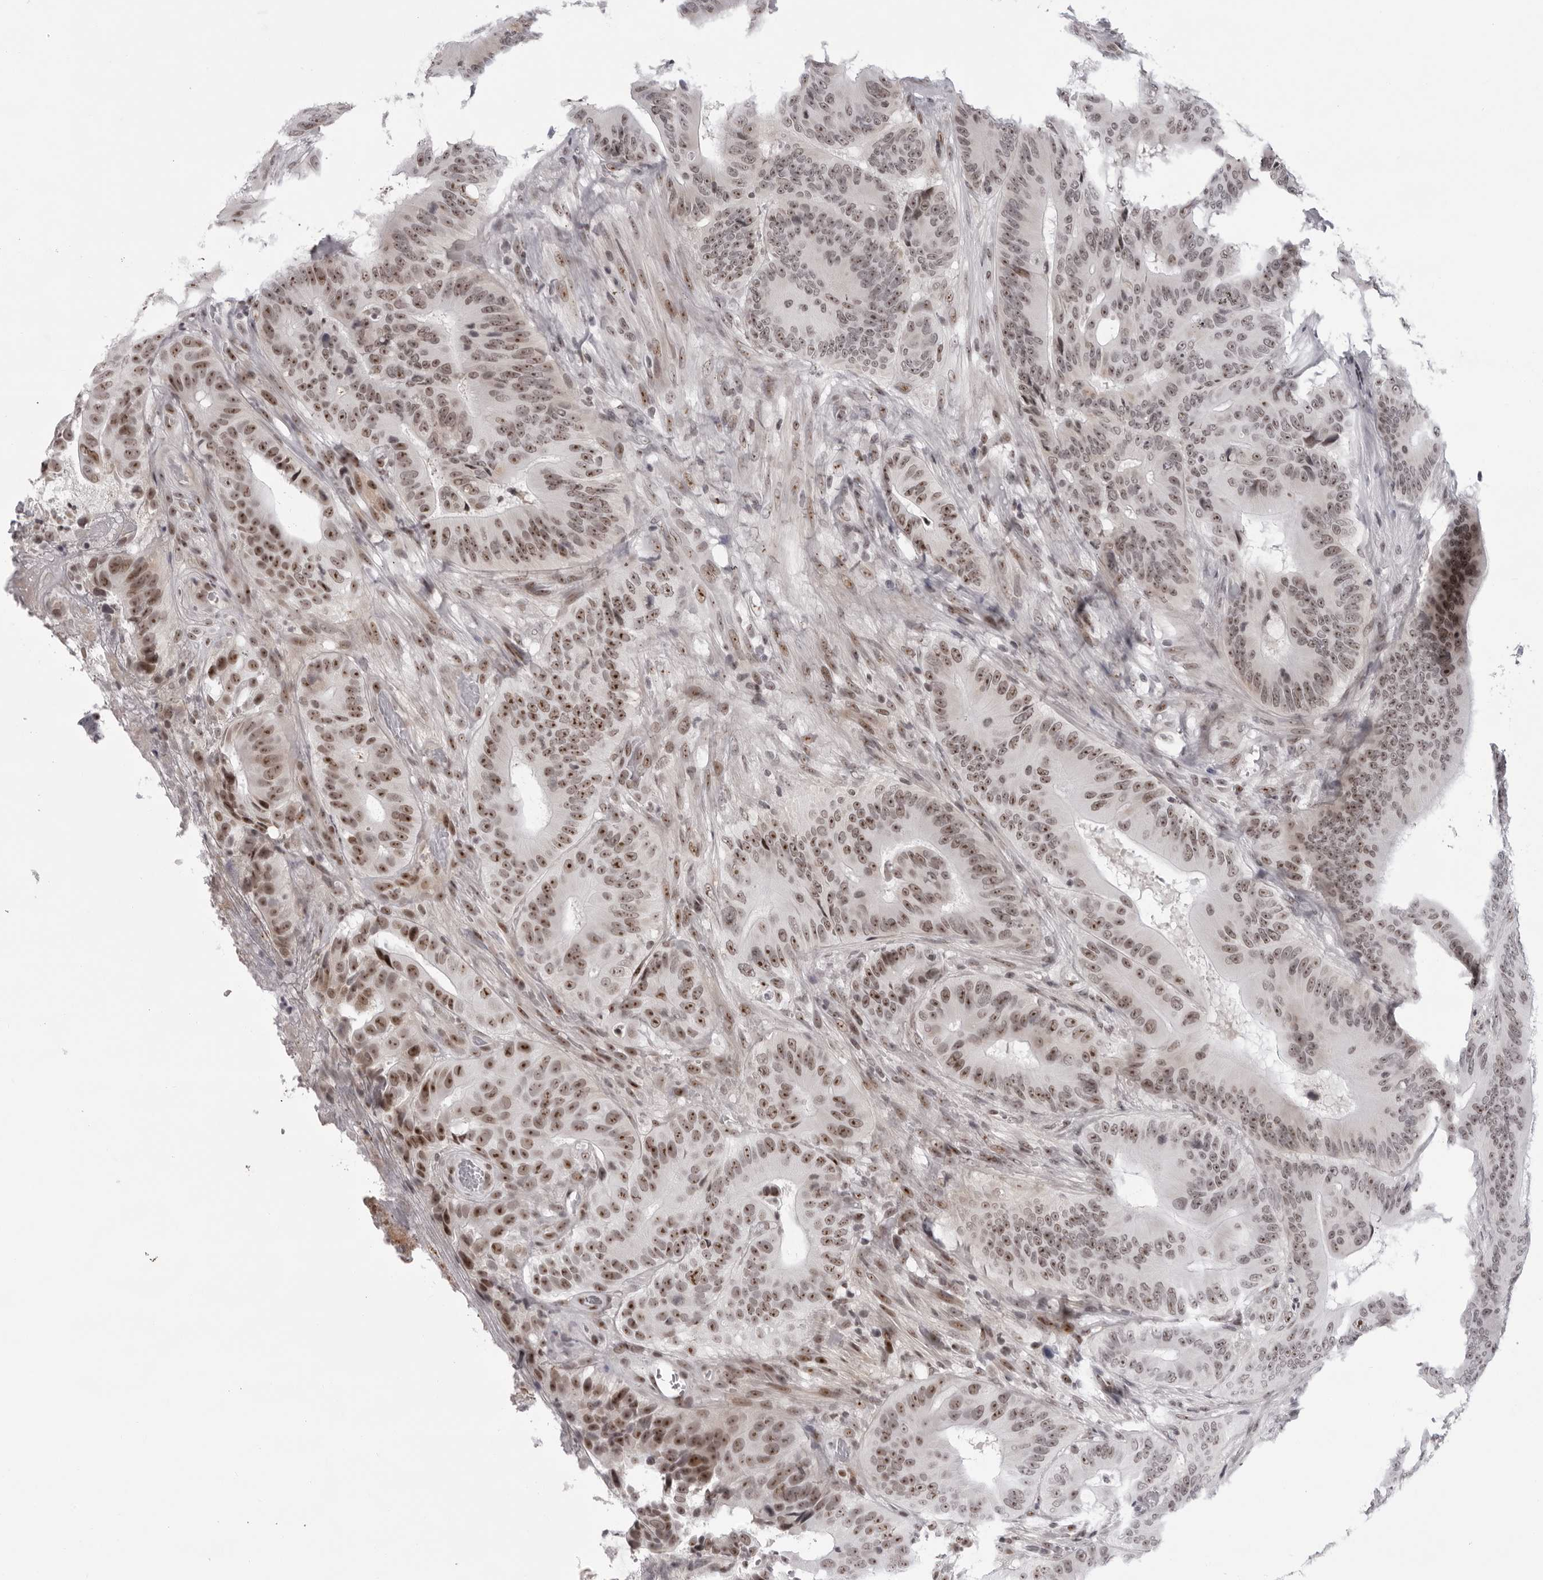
{"staining": {"intensity": "strong", "quantity": ">75%", "location": "nuclear"}, "tissue": "colorectal cancer", "cell_type": "Tumor cells", "image_type": "cancer", "snomed": [{"axis": "morphology", "description": "Adenocarcinoma, NOS"}, {"axis": "topography", "description": "Colon"}], "caption": "About >75% of tumor cells in colorectal adenocarcinoma display strong nuclear protein expression as visualized by brown immunohistochemical staining.", "gene": "EXOSC10", "patient": {"sex": "male", "age": 83}}